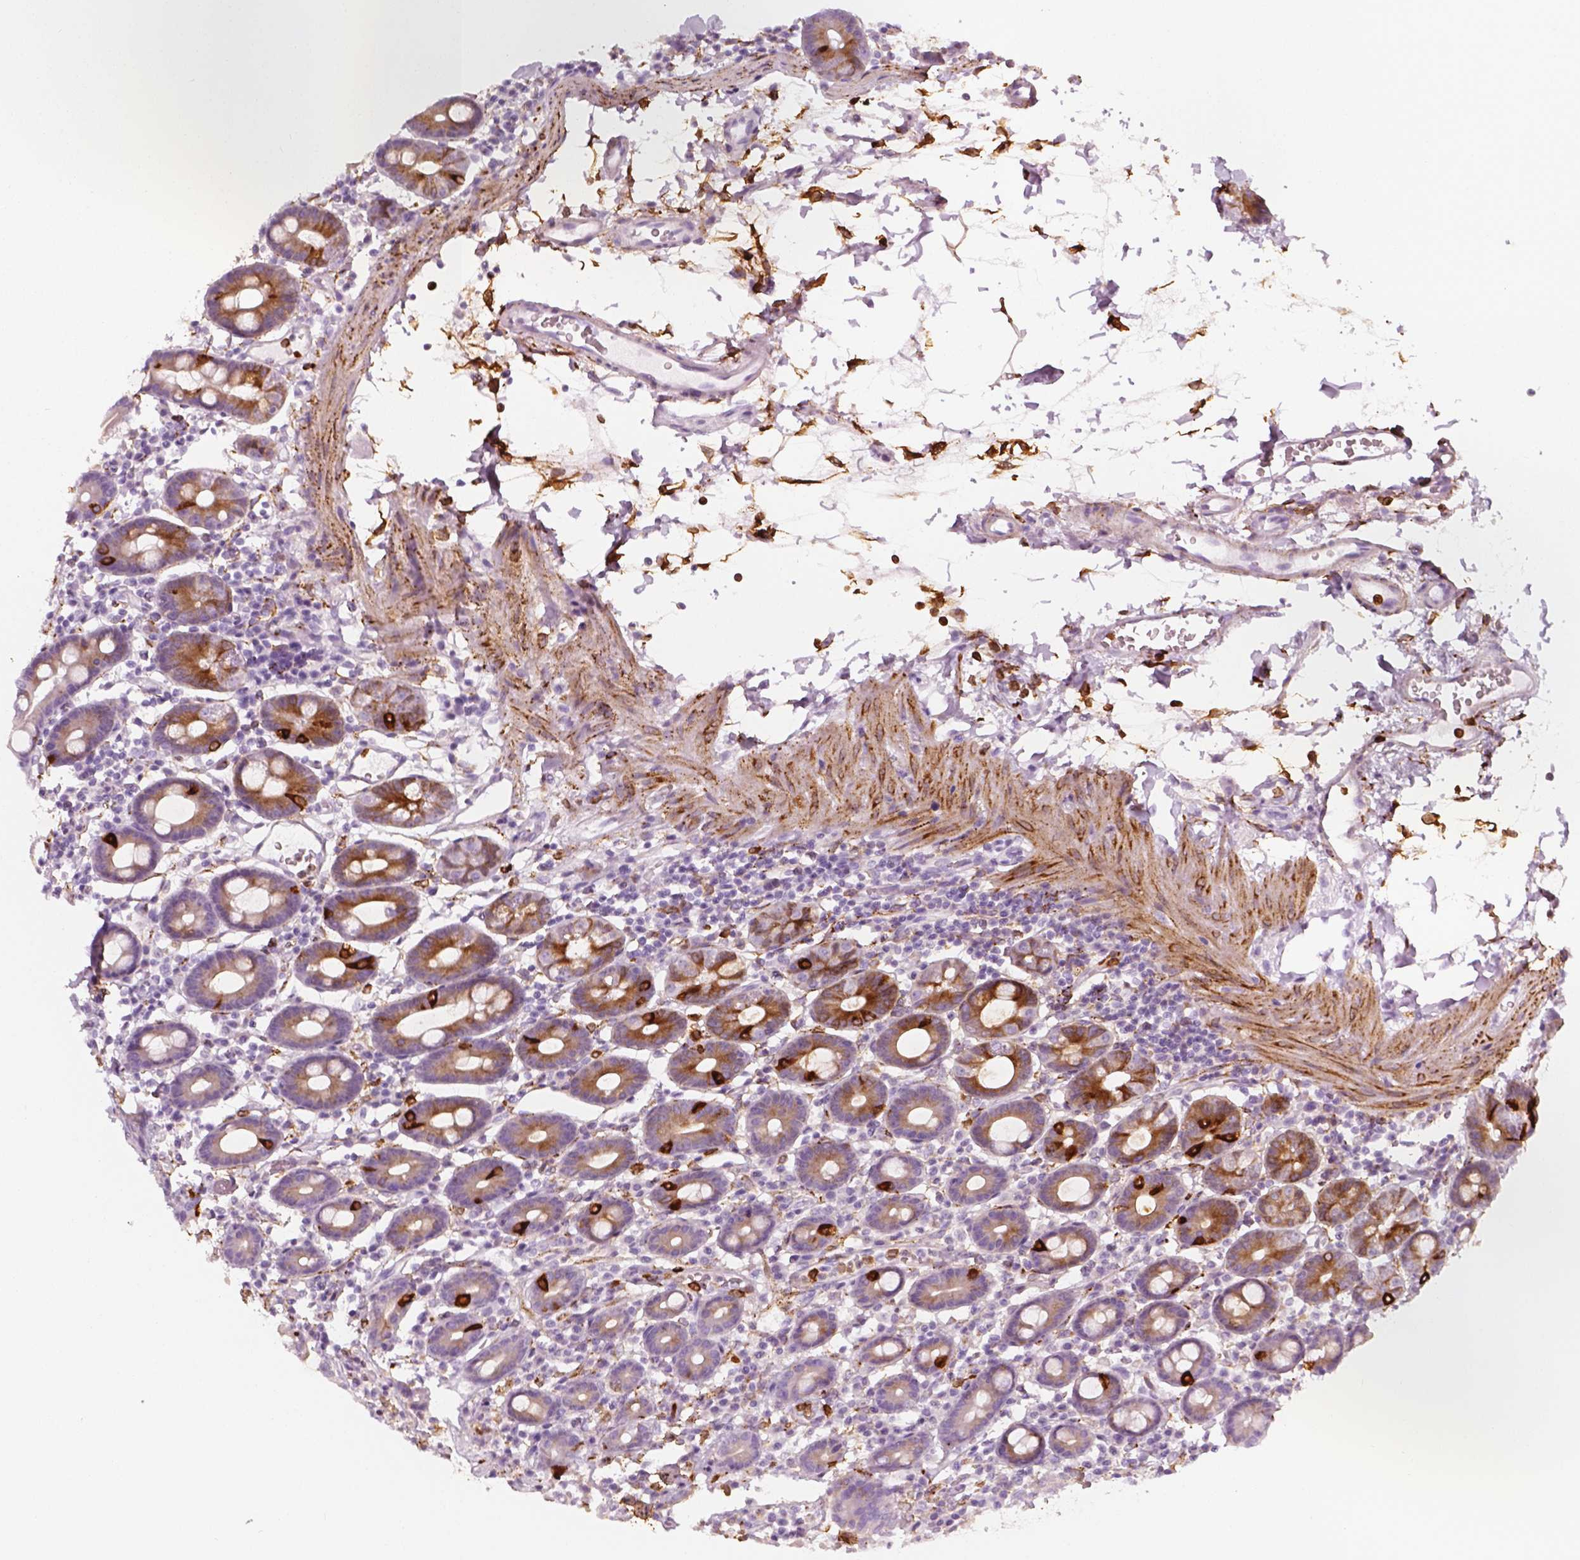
{"staining": {"intensity": "strong", "quantity": "<25%", "location": "cytoplasmic/membranous"}, "tissue": "duodenum", "cell_type": "Glandular cells", "image_type": "normal", "snomed": [{"axis": "morphology", "description": "Normal tissue, NOS"}, {"axis": "topography", "description": "Pancreas"}, {"axis": "topography", "description": "Duodenum"}], "caption": "Protein expression analysis of unremarkable human duodenum reveals strong cytoplasmic/membranous staining in about <25% of glandular cells. (Brightfield microscopy of DAB IHC at high magnification).", "gene": "CES1", "patient": {"sex": "male", "age": 59}}